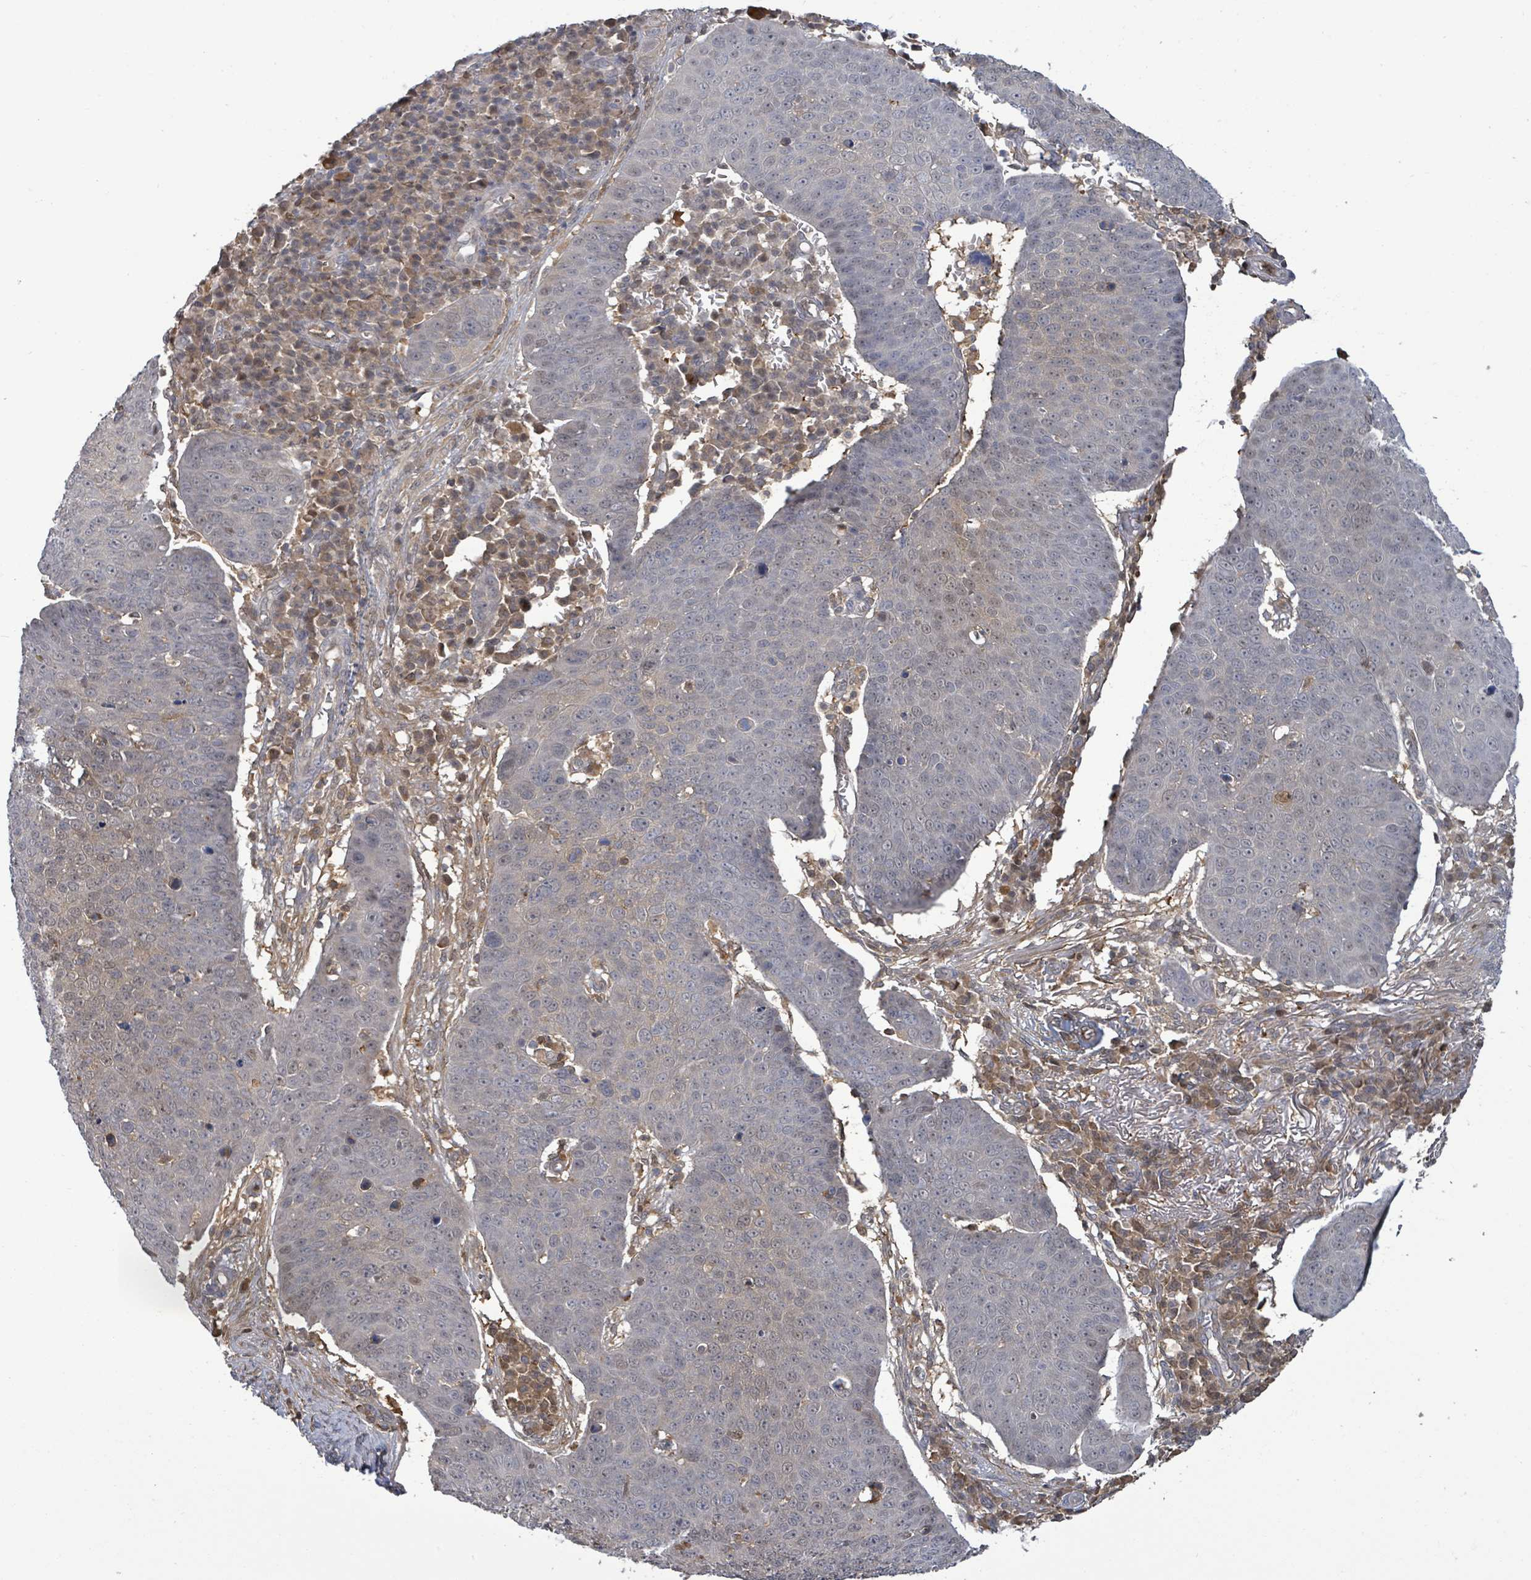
{"staining": {"intensity": "negative", "quantity": "none", "location": "none"}, "tissue": "skin cancer", "cell_type": "Tumor cells", "image_type": "cancer", "snomed": [{"axis": "morphology", "description": "Squamous cell carcinoma, NOS"}, {"axis": "topography", "description": "Skin"}], "caption": "Skin cancer (squamous cell carcinoma) was stained to show a protein in brown. There is no significant staining in tumor cells.", "gene": "PGAM1", "patient": {"sex": "male", "age": 71}}